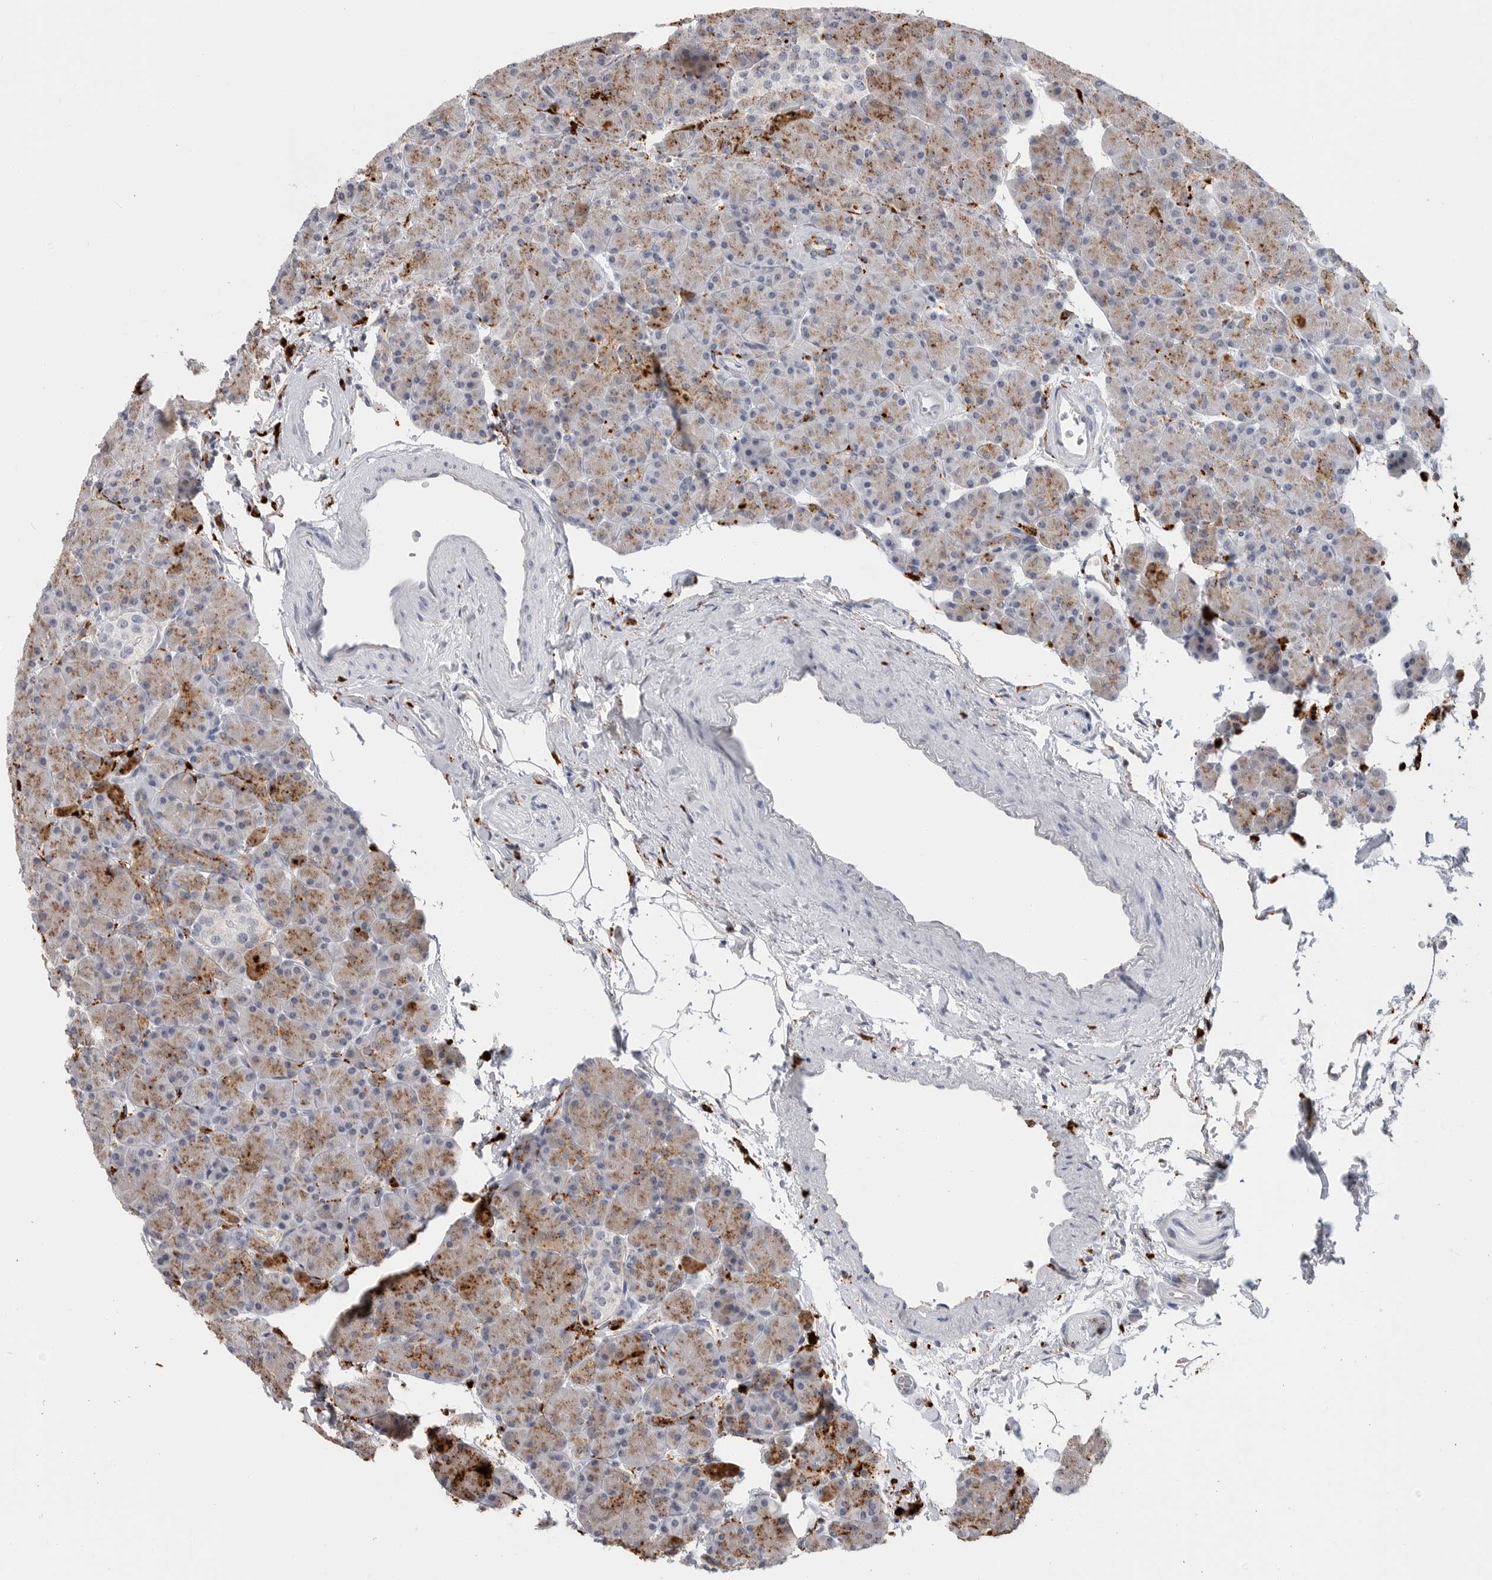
{"staining": {"intensity": "moderate", "quantity": ">75%", "location": "cytoplasmic/membranous"}, "tissue": "pancreas", "cell_type": "Exocrine glandular cells", "image_type": "normal", "snomed": [{"axis": "morphology", "description": "Normal tissue, NOS"}, {"axis": "topography", "description": "Pancreas"}], "caption": "Immunohistochemical staining of normal pancreas reveals moderate cytoplasmic/membranous protein expression in approximately >75% of exocrine glandular cells.", "gene": "IFI30", "patient": {"sex": "female", "age": 43}}